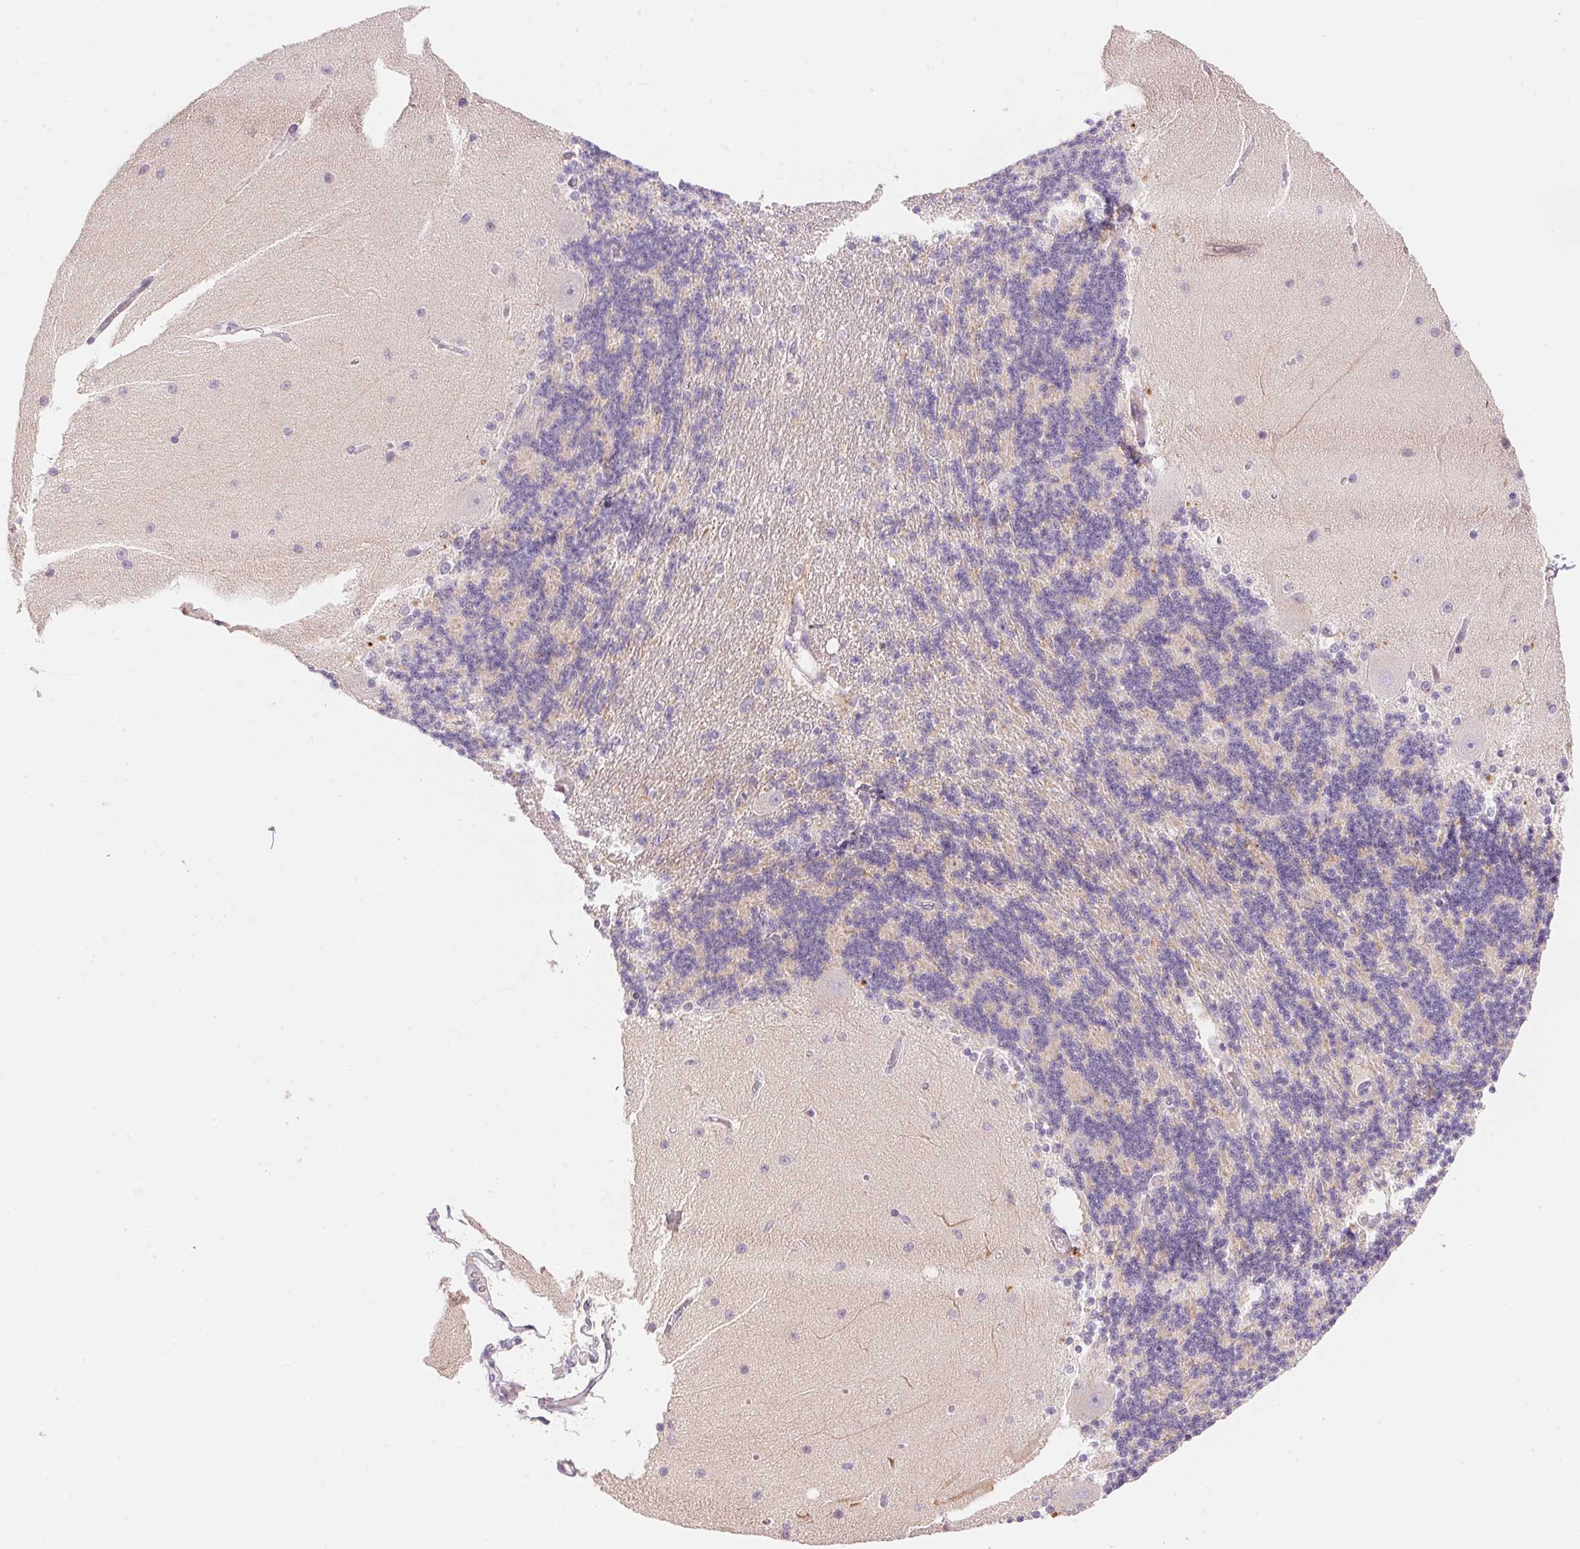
{"staining": {"intensity": "negative", "quantity": "none", "location": "none"}, "tissue": "cerebellum", "cell_type": "Cells in granular layer", "image_type": "normal", "snomed": [{"axis": "morphology", "description": "Normal tissue, NOS"}, {"axis": "topography", "description": "Cerebellum"}], "caption": "This histopathology image is of unremarkable cerebellum stained with IHC to label a protein in brown with the nuclei are counter-stained blue. There is no positivity in cells in granular layer. (DAB (3,3'-diaminobenzidine) immunohistochemistry, high magnification).", "gene": "TEKT1", "patient": {"sex": "female", "age": 54}}